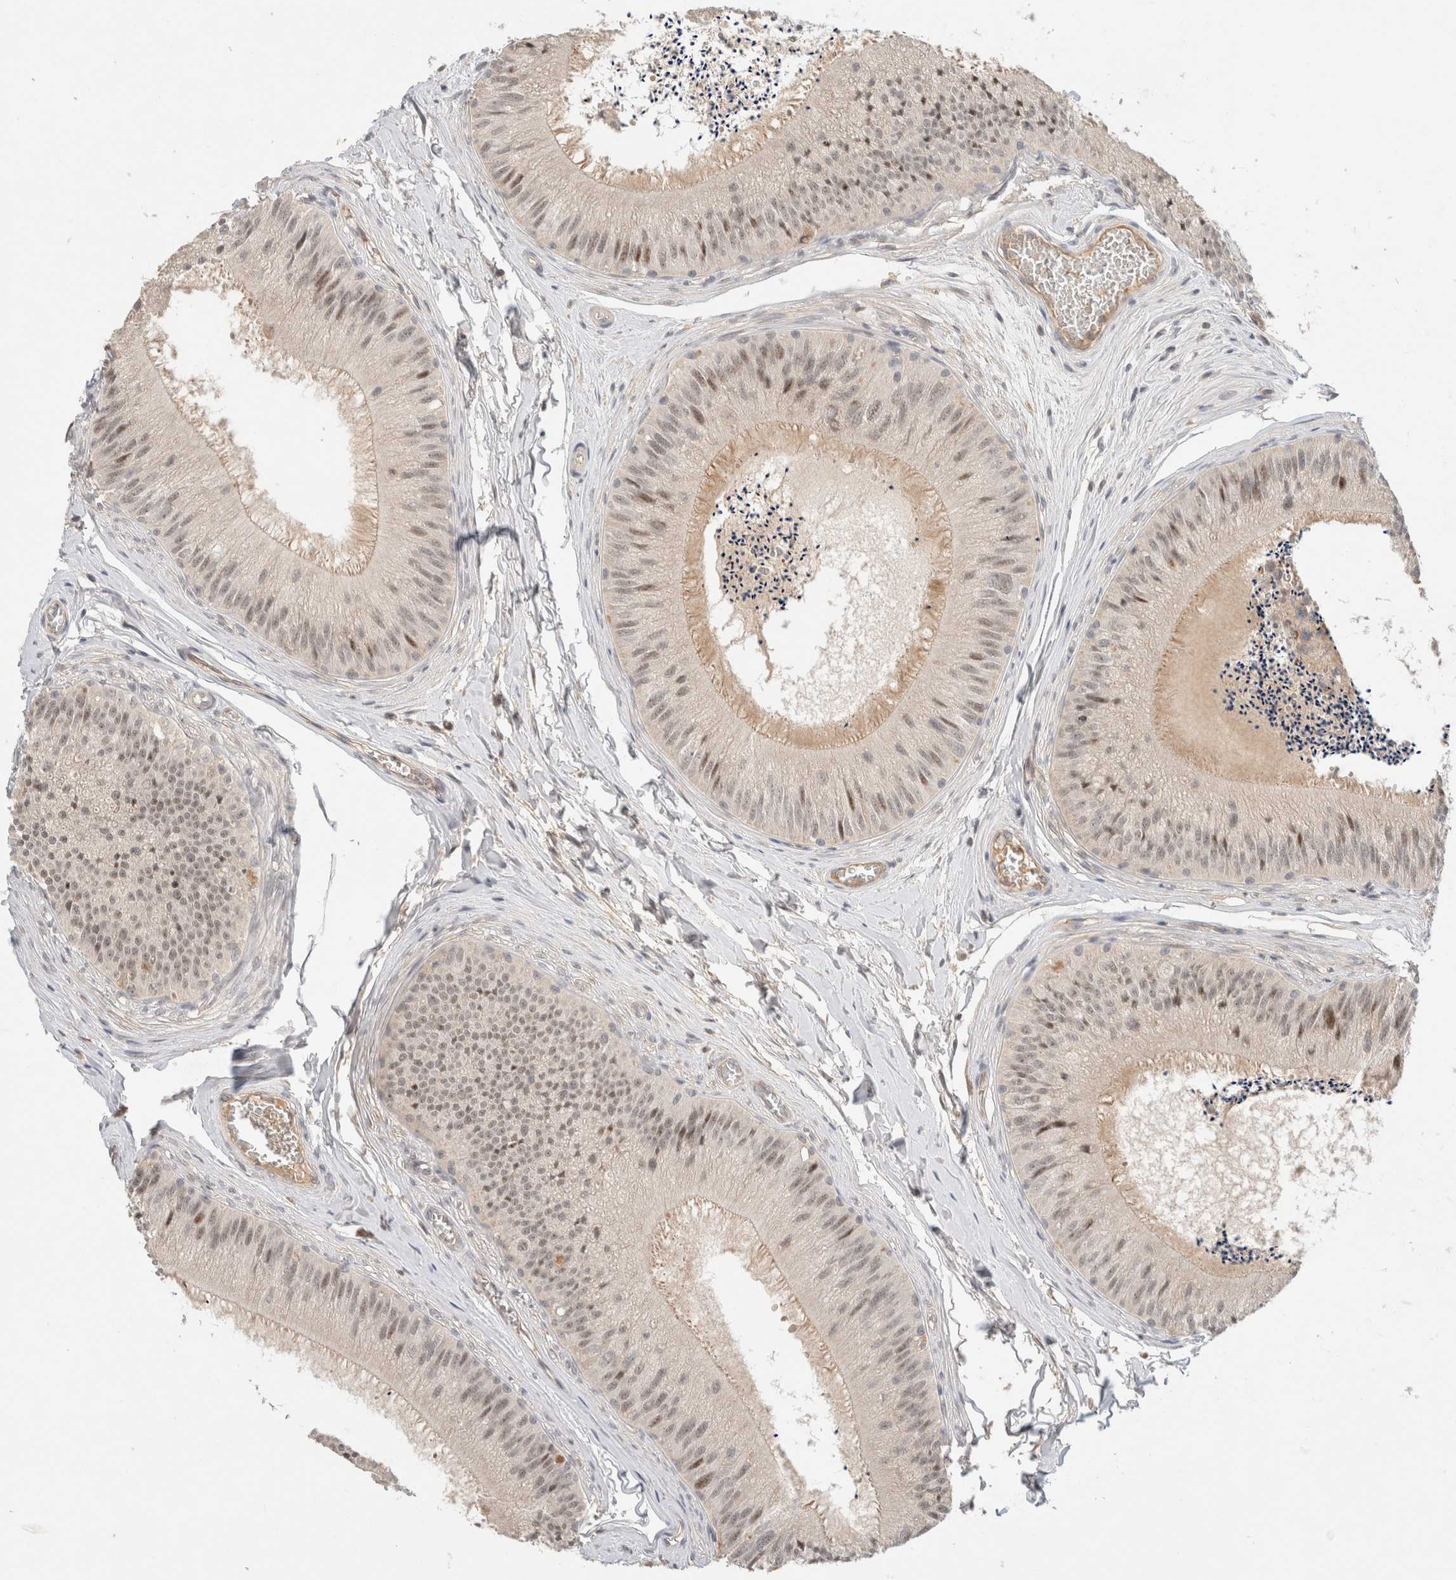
{"staining": {"intensity": "weak", "quantity": ">75%", "location": "nuclear"}, "tissue": "epididymis", "cell_type": "Glandular cells", "image_type": "normal", "snomed": [{"axis": "morphology", "description": "Normal tissue, NOS"}, {"axis": "topography", "description": "Epididymis"}], "caption": "Immunohistochemical staining of unremarkable epididymis reveals low levels of weak nuclear staining in about >75% of glandular cells.", "gene": "MRM3", "patient": {"sex": "male", "age": 31}}